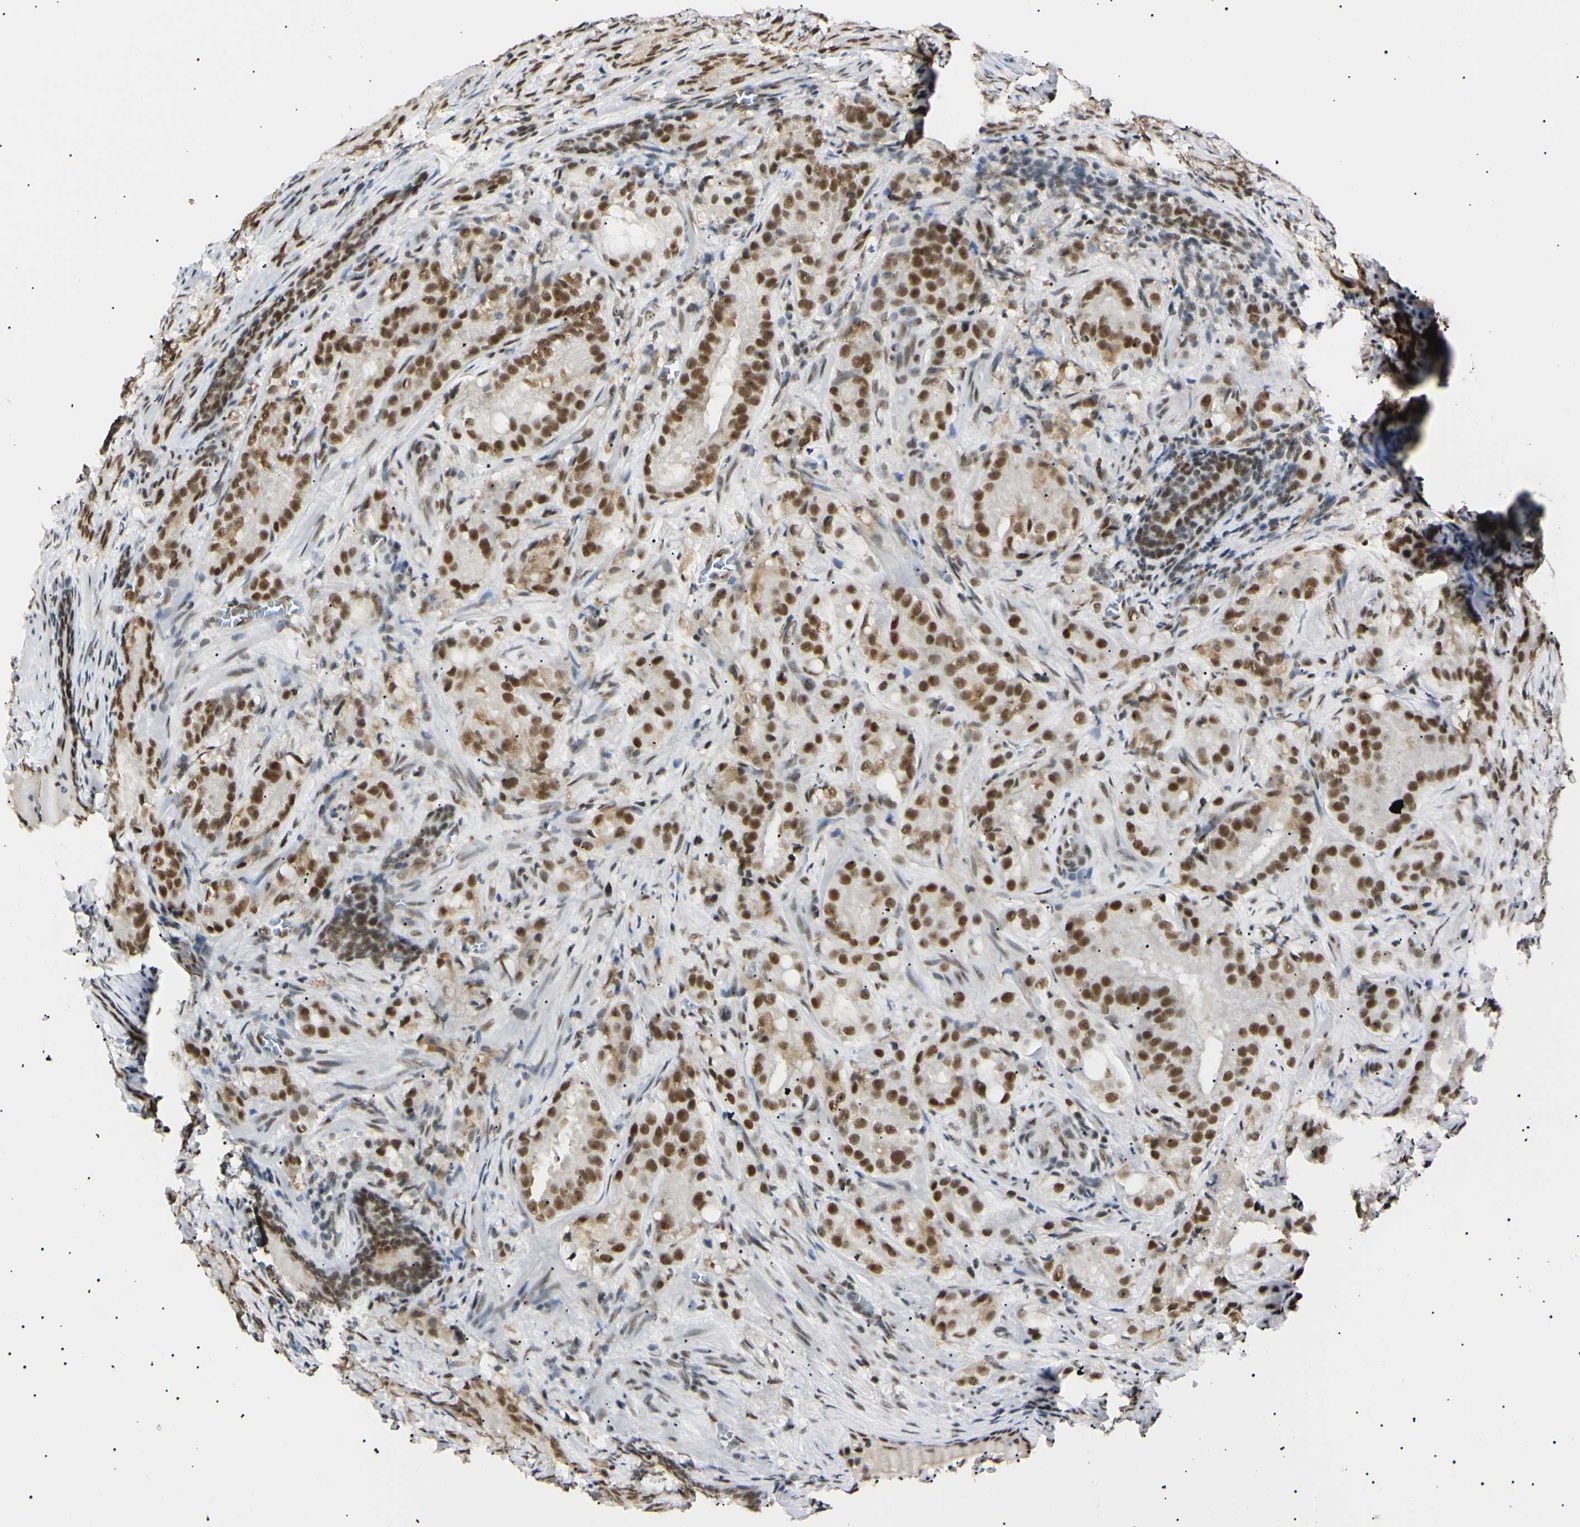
{"staining": {"intensity": "strong", "quantity": ">75%", "location": "nuclear"}, "tissue": "prostate cancer", "cell_type": "Tumor cells", "image_type": "cancer", "snomed": [{"axis": "morphology", "description": "Adenocarcinoma, High grade"}, {"axis": "topography", "description": "Prostate"}], "caption": "Adenocarcinoma (high-grade) (prostate) stained with immunohistochemistry (IHC) demonstrates strong nuclear positivity in about >75% of tumor cells. The staining is performed using DAB brown chromogen to label protein expression. The nuclei are counter-stained blue using hematoxylin.", "gene": "ZNF134", "patient": {"sex": "male", "age": 64}}